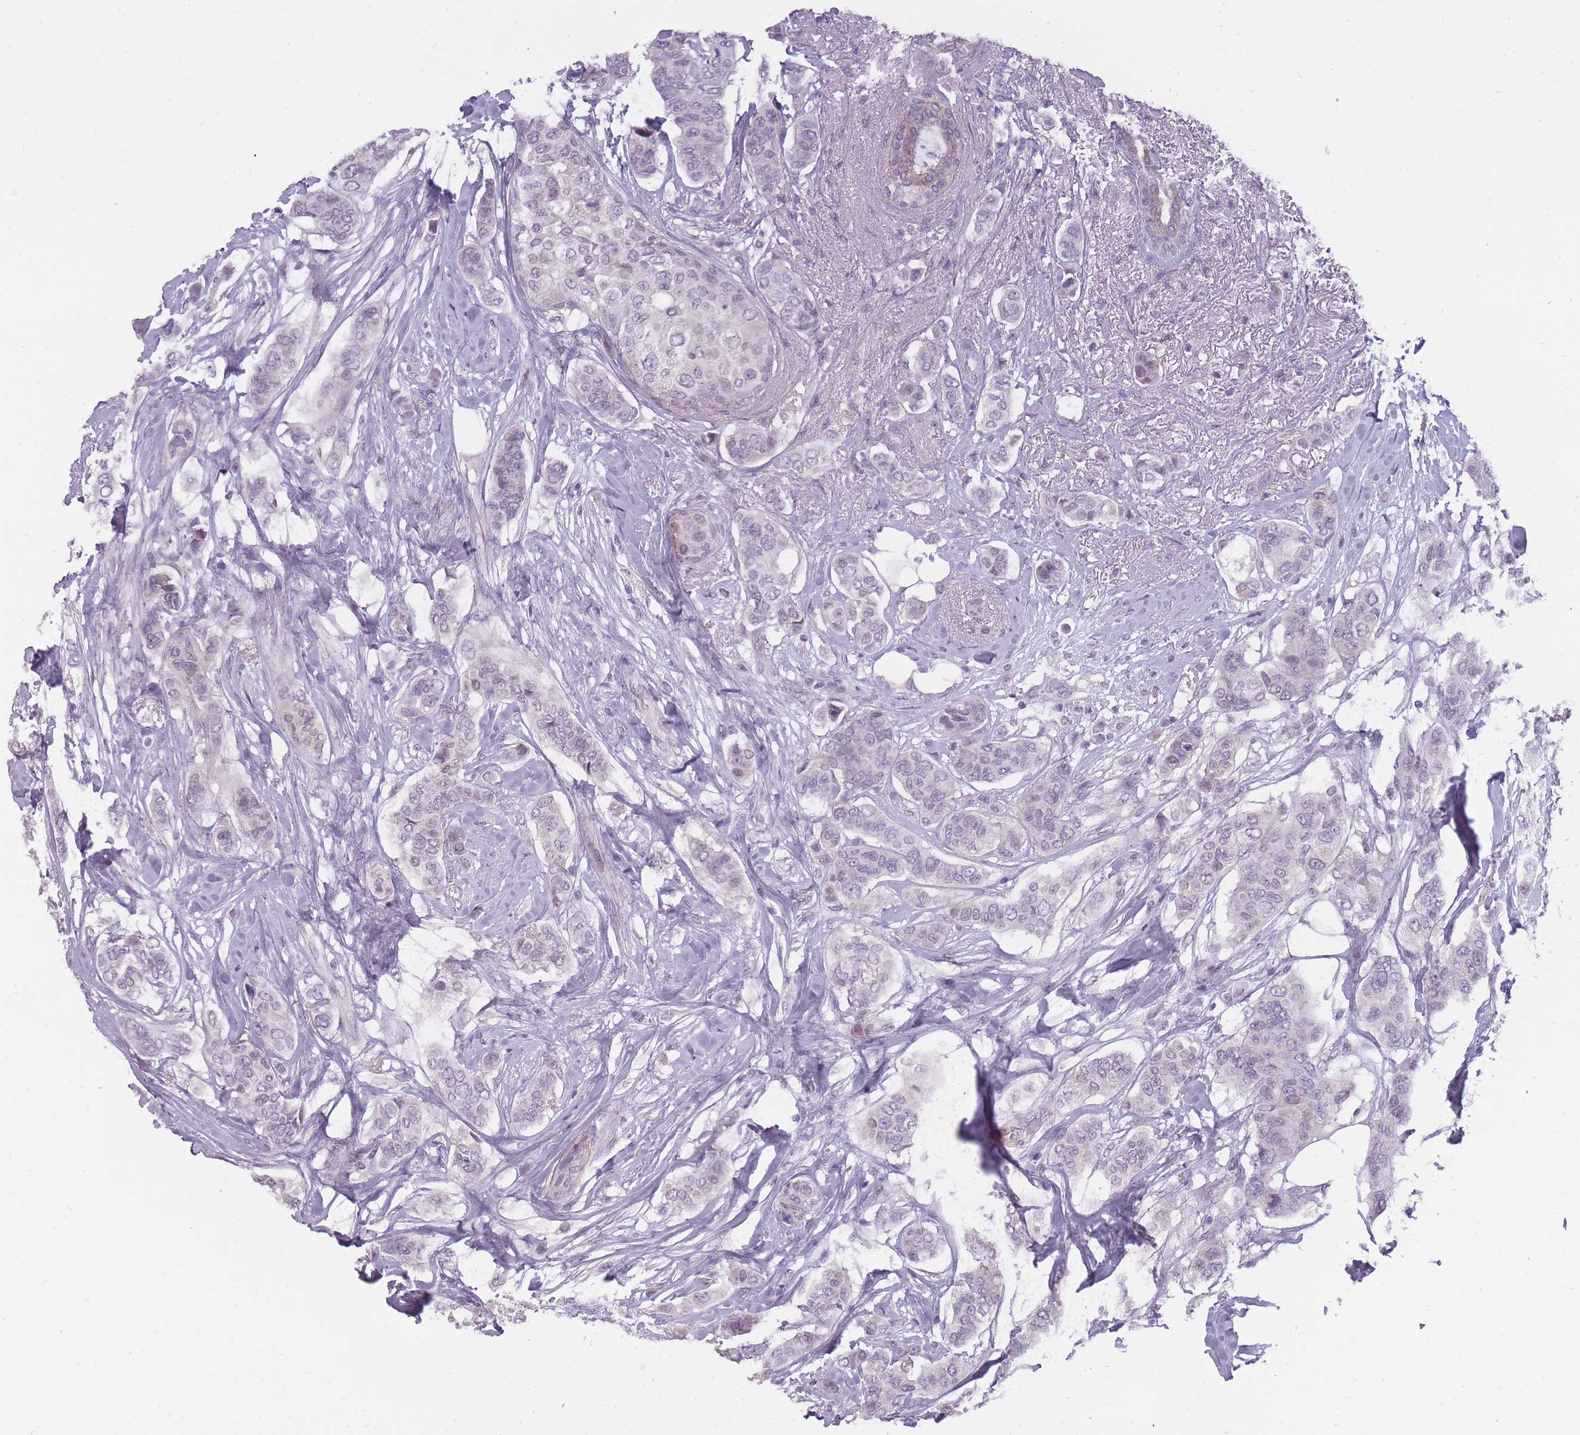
{"staining": {"intensity": "negative", "quantity": "none", "location": "none"}, "tissue": "breast cancer", "cell_type": "Tumor cells", "image_type": "cancer", "snomed": [{"axis": "morphology", "description": "Lobular carcinoma"}, {"axis": "topography", "description": "Breast"}], "caption": "Breast cancer was stained to show a protein in brown. There is no significant staining in tumor cells.", "gene": "POMZP3", "patient": {"sex": "female", "age": 51}}